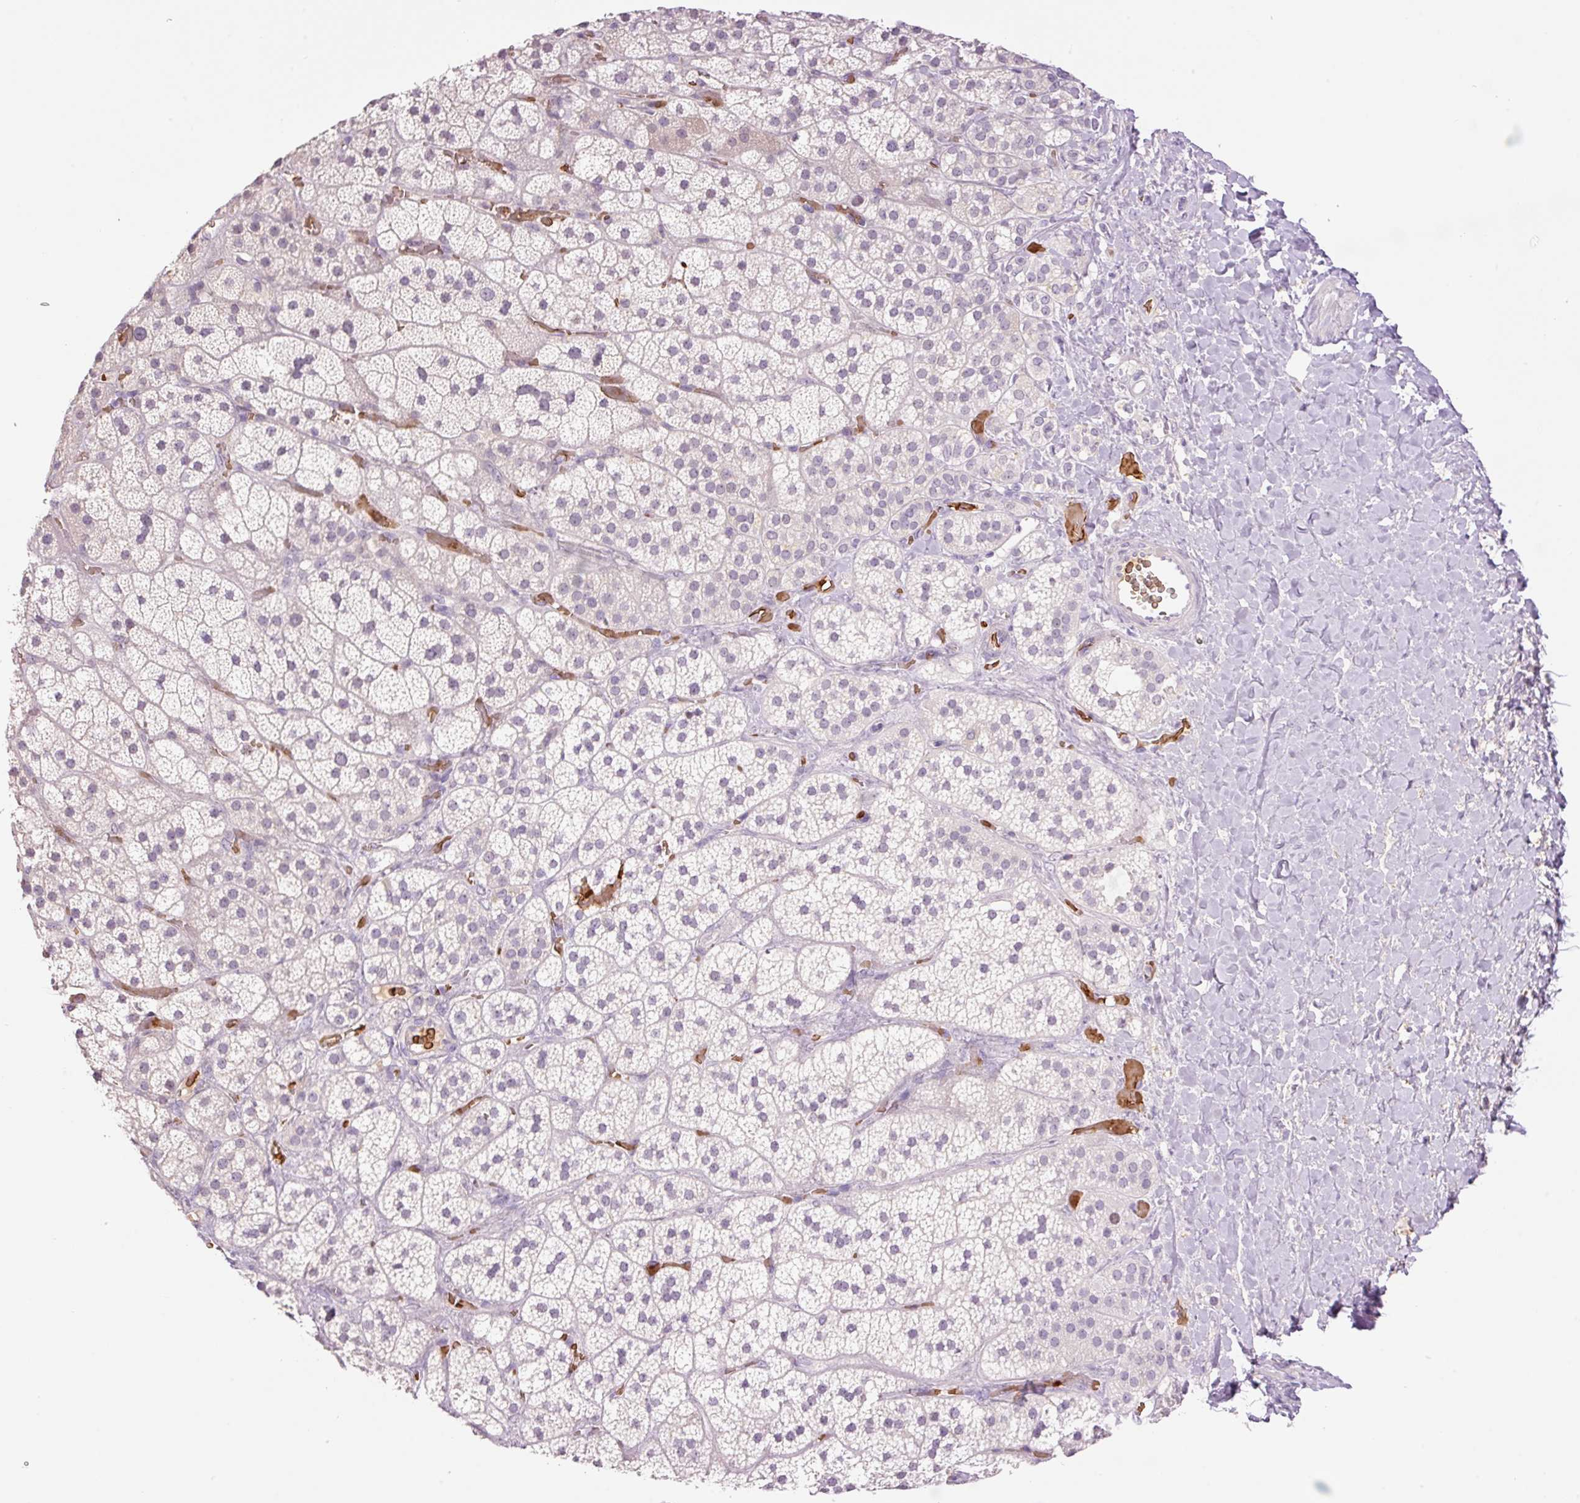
{"staining": {"intensity": "negative", "quantity": "none", "location": "none"}, "tissue": "adrenal gland", "cell_type": "Glandular cells", "image_type": "normal", "snomed": [{"axis": "morphology", "description": "Normal tissue, NOS"}, {"axis": "topography", "description": "Adrenal gland"}], "caption": "Immunohistochemistry (IHC) photomicrograph of unremarkable human adrenal gland stained for a protein (brown), which reveals no expression in glandular cells. (Brightfield microscopy of DAB (3,3'-diaminobenzidine) immunohistochemistry at high magnification).", "gene": "LY6G6D", "patient": {"sex": "male", "age": 57}}